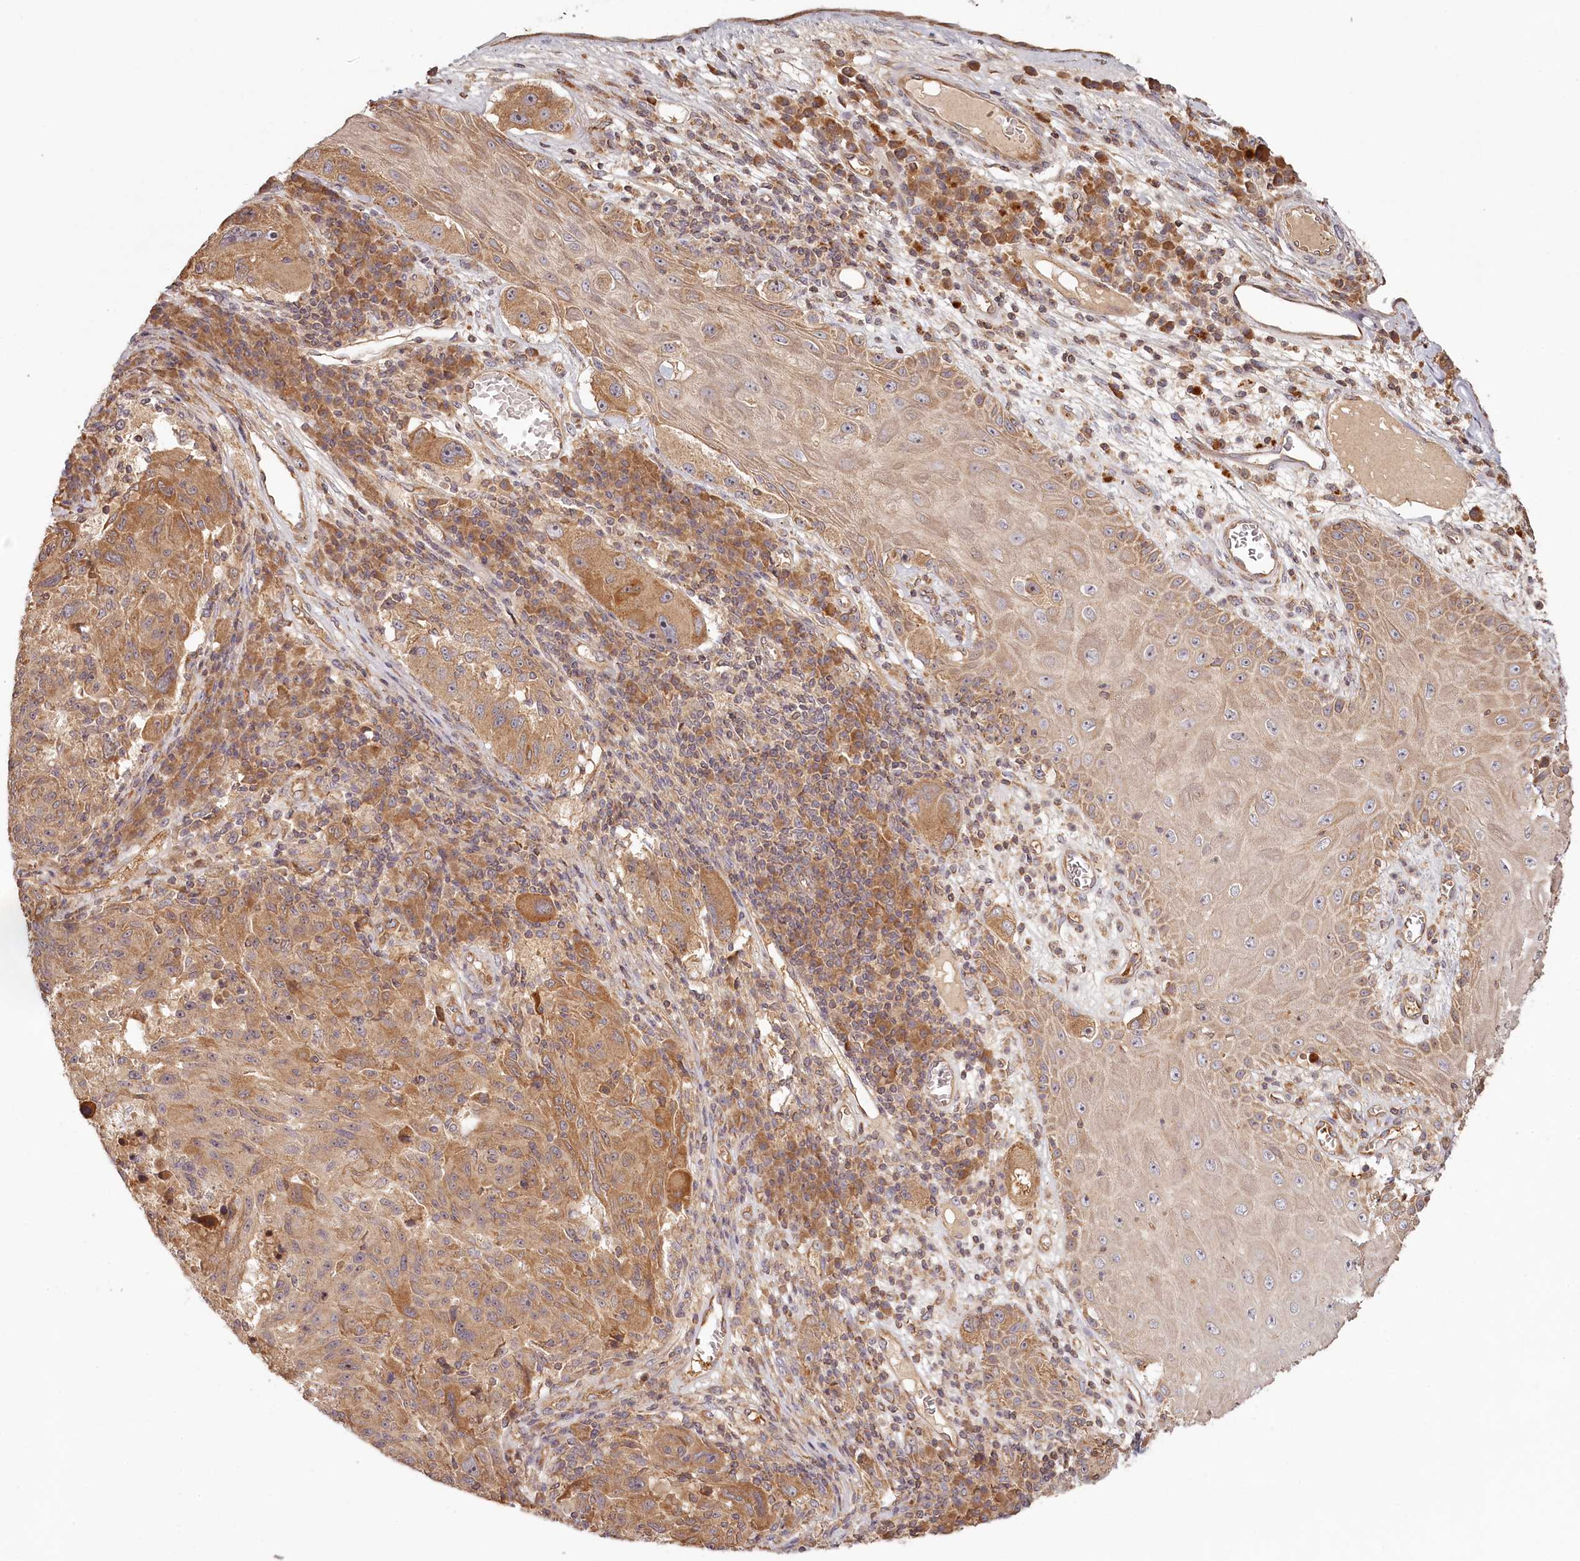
{"staining": {"intensity": "moderate", "quantity": ">75%", "location": "cytoplasmic/membranous"}, "tissue": "melanoma", "cell_type": "Tumor cells", "image_type": "cancer", "snomed": [{"axis": "morphology", "description": "Malignant melanoma, NOS"}, {"axis": "topography", "description": "Skin"}], "caption": "Approximately >75% of tumor cells in human melanoma reveal moderate cytoplasmic/membranous protein staining as visualized by brown immunohistochemical staining.", "gene": "TMIE", "patient": {"sex": "male", "age": 53}}